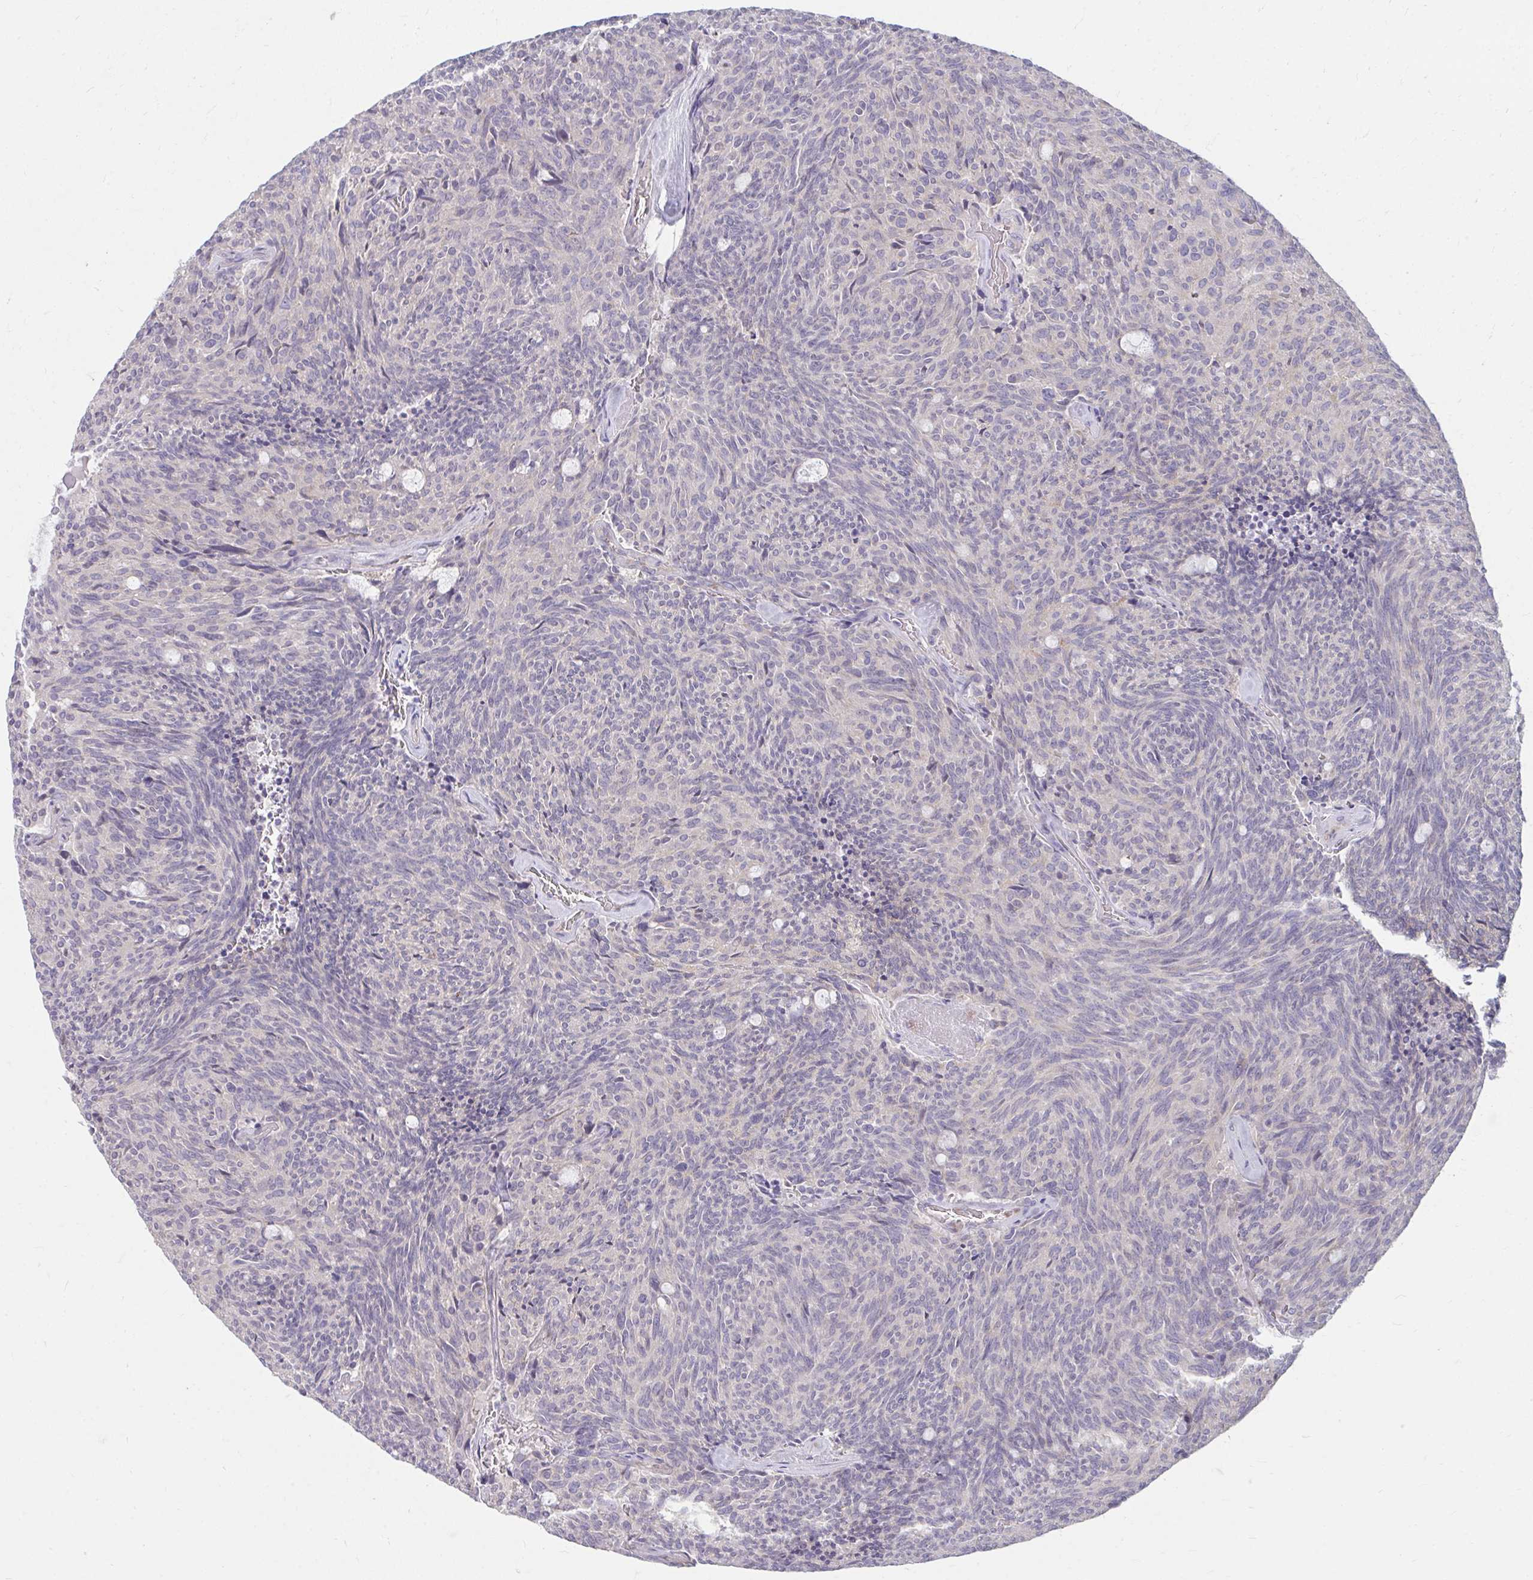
{"staining": {"intensity": "negative", "quantity": "none", "location": "none"}, "tissue": "carcinoid", "cell_type": "Tumor cells", "image_type": "cancer", "snomed": [{"axis": "morphology", "description": "Carcinoid, malignant, NOS"}, {"axis": "topography", "description": "Pancreas"}], "caption": "This is an immunohistochemistry (IHC) micrograph of human malignant carcinoid. There is no expression in tumor cells.", "gene": "RAB6B", "patient": {"sex": "female", "age": 54}}